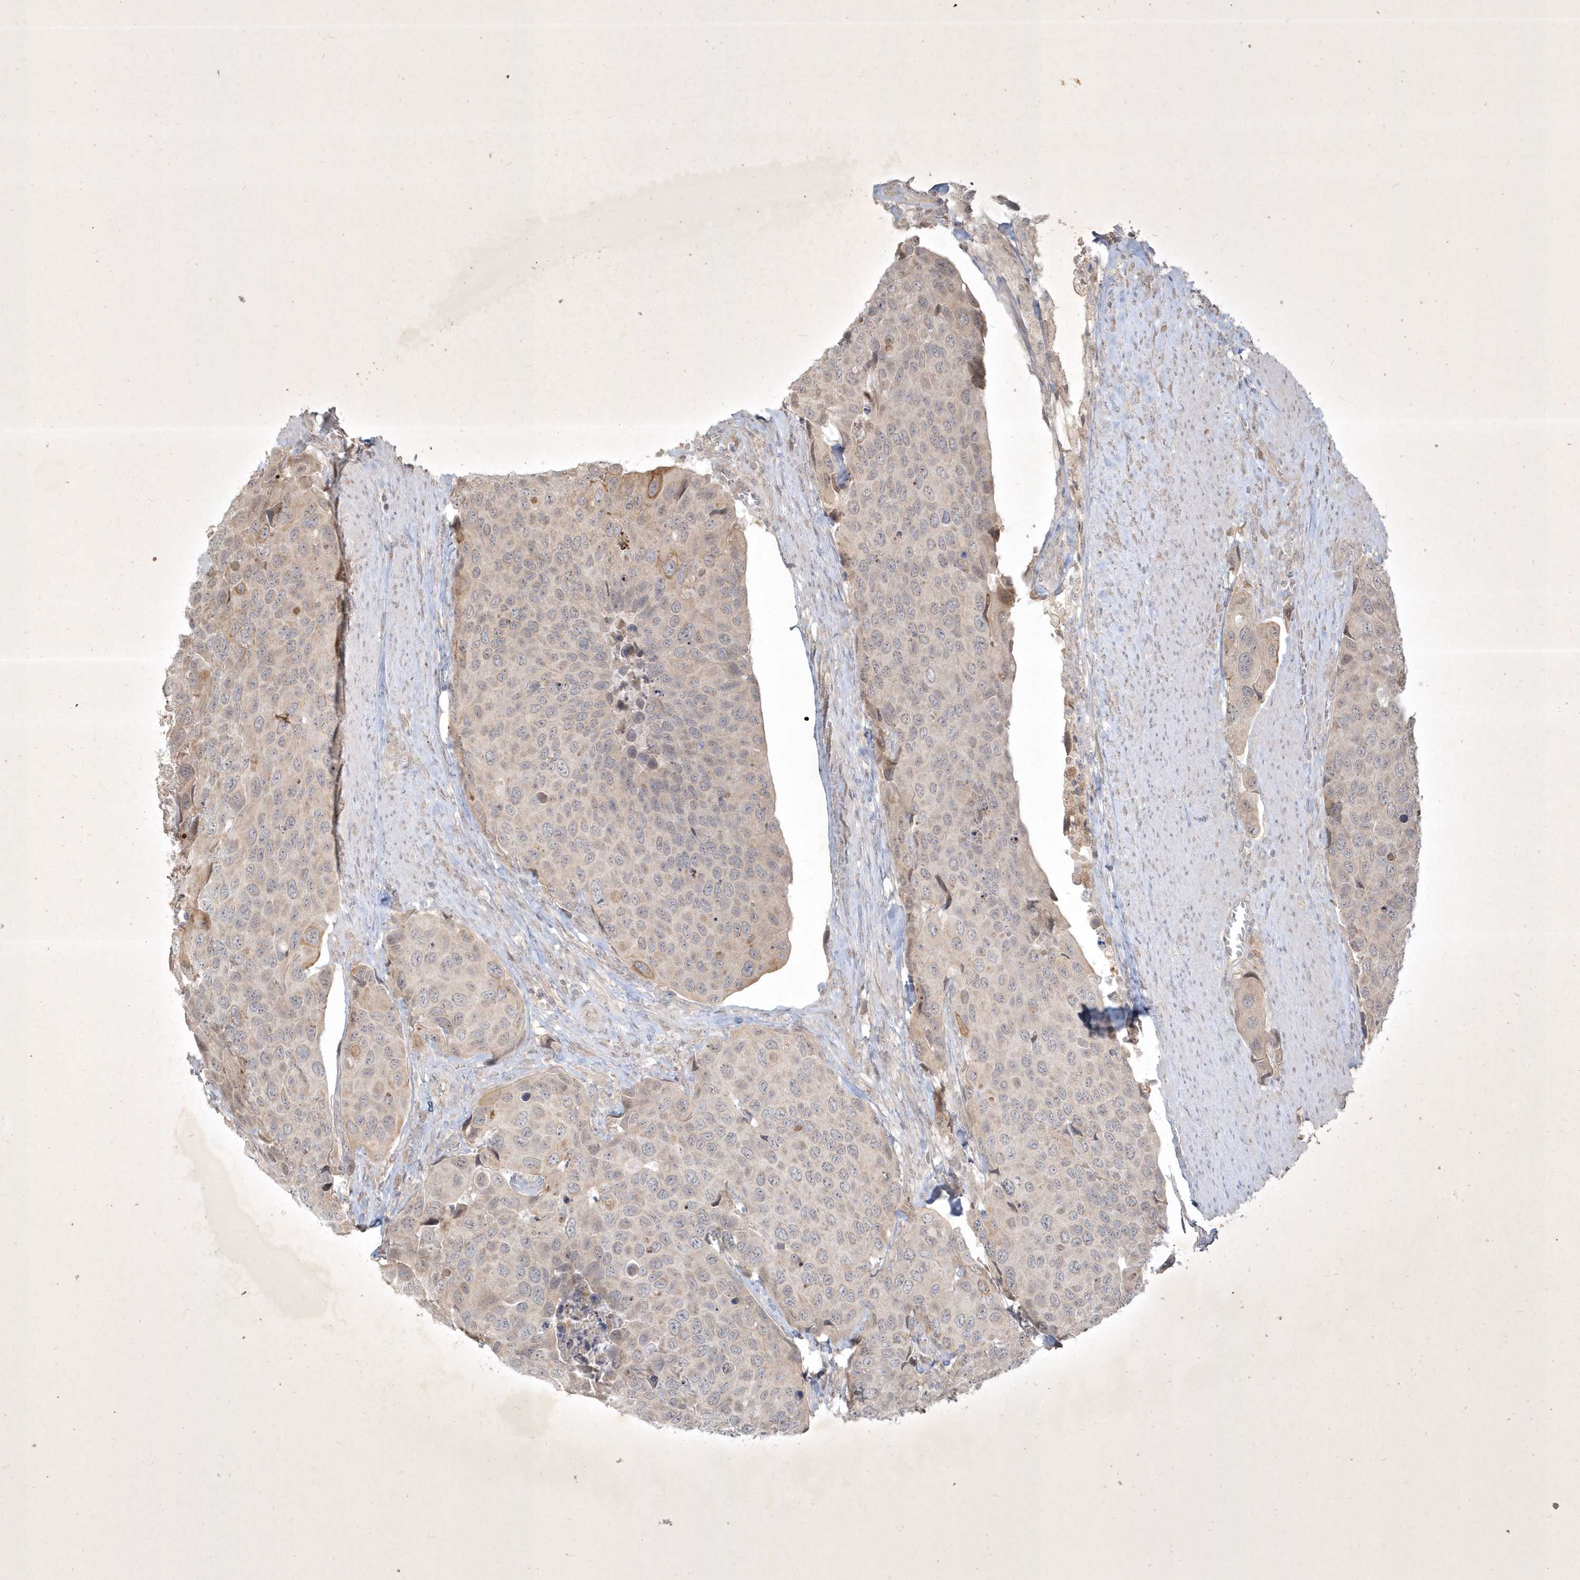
{"staining": {"intensity": "negative", "quantity": "none", "location": "none"}, "tissue": "urothelial cancer", "cell_type": "Tumor cells", "image_type": "cancer", "snomed": [{"axis": "morphology", "description": "Urothelial carcinoma, High grade"}, {"axis": "topography", "description": "Urinary bladder"}], "caption": "Immunohistochemistry (IHC) image of neoplastic tissue: high-grade urothelial carcinoma stained with DAB shows no significant protein positivity in tumor cells.", "gene": "BOD1", "patient": {"sex": "male", "age": 74}}